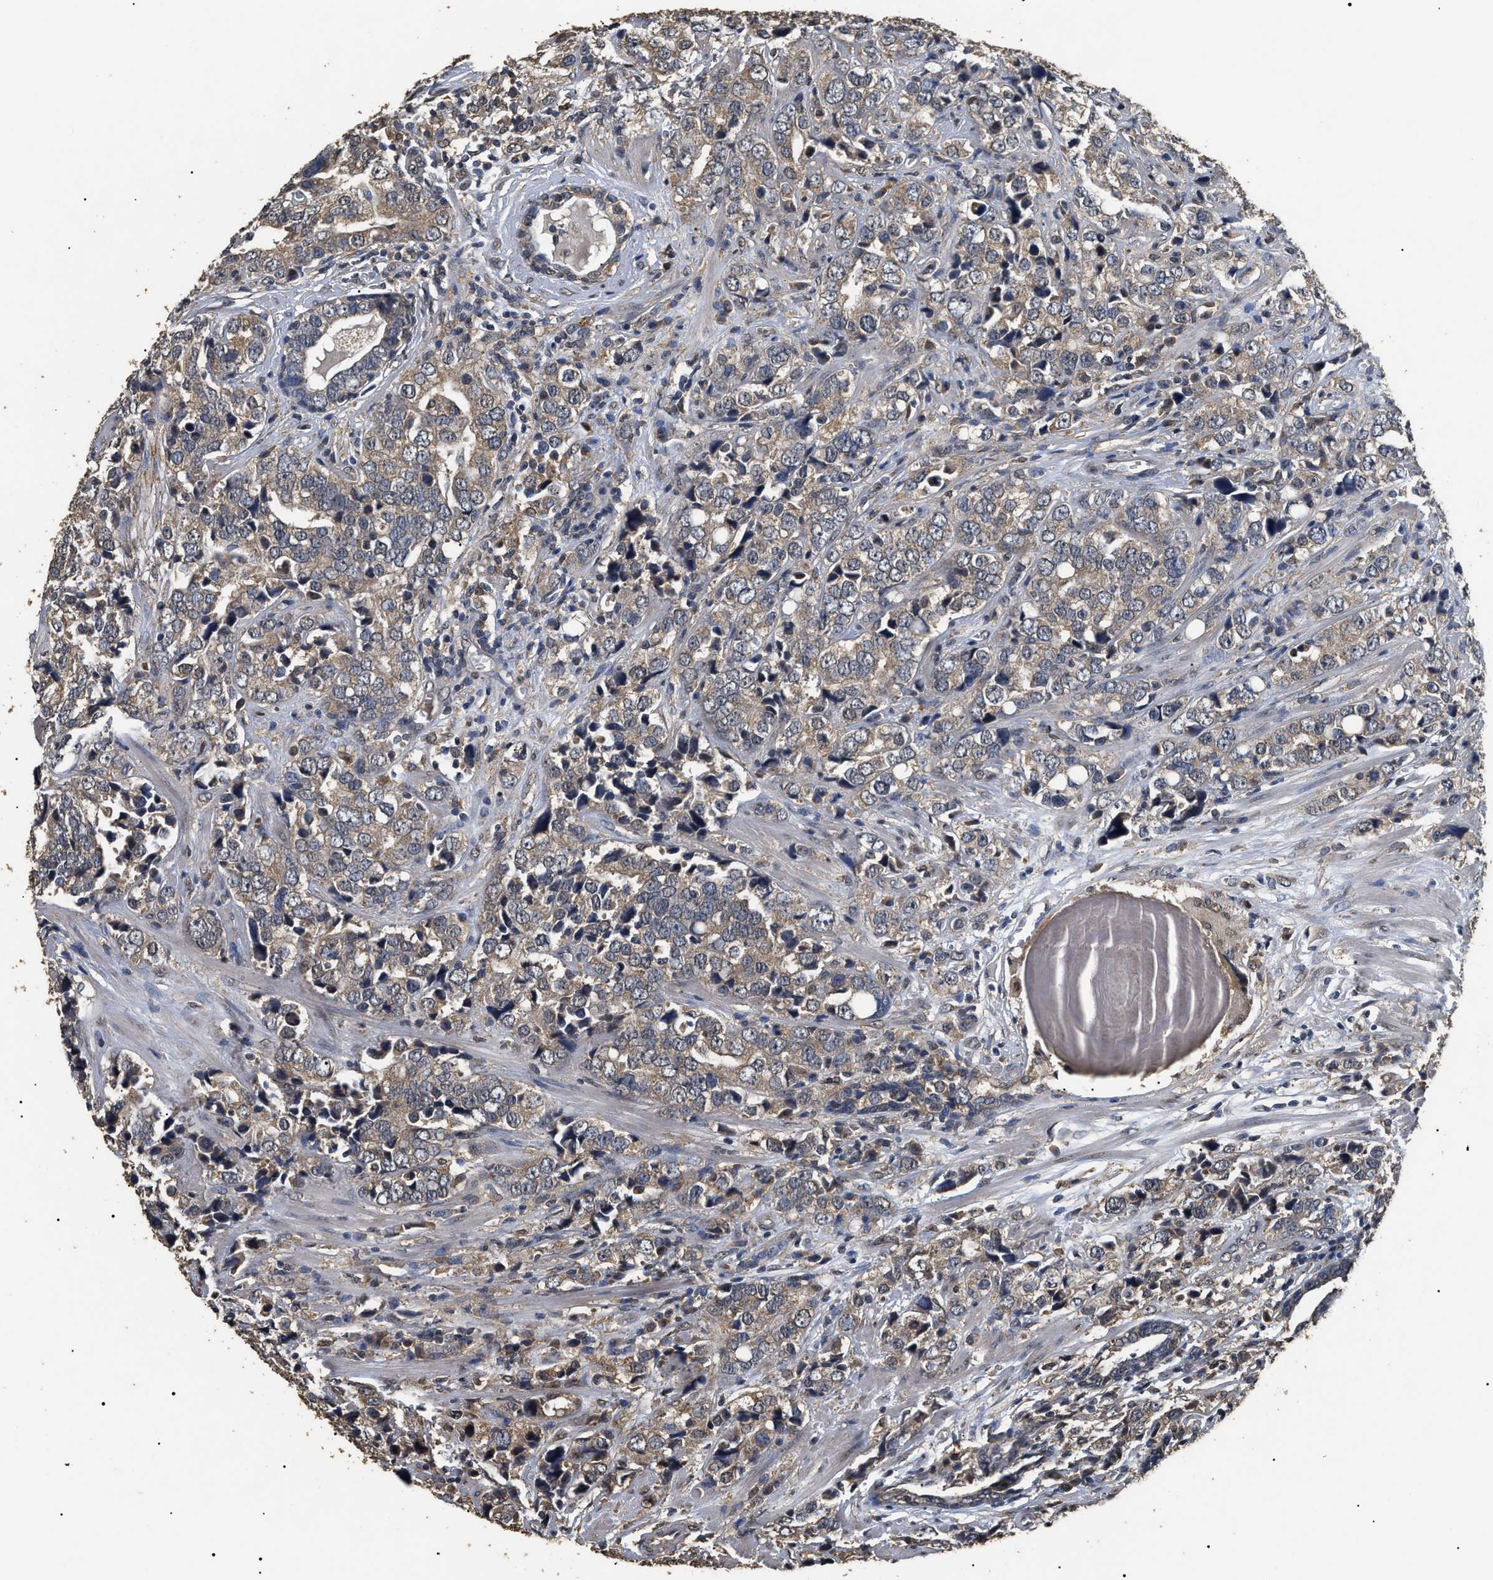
{"staining": {"intensity": "weak", "quantity": ">75%", "location": "cytoplasmic/membranous"}, "tissue": "prostate cancer", "cell_type": "Tumor cells", "image_type": "cancer", "snomed": [{"axis": "morphology", "description": "Adenocarcinoma, High grade"}, {"axis": "topography", "description": "Prostate"}], "caption": "The micrograph exhibits staining of prostate cancer (high-grade adenocarcinoma), revealing weak cytoplasmic/membranous protein positivity (brown color) within tumor cells.", "gene": "PSMD8", "patient": {"sex": "male", "age": 71}}